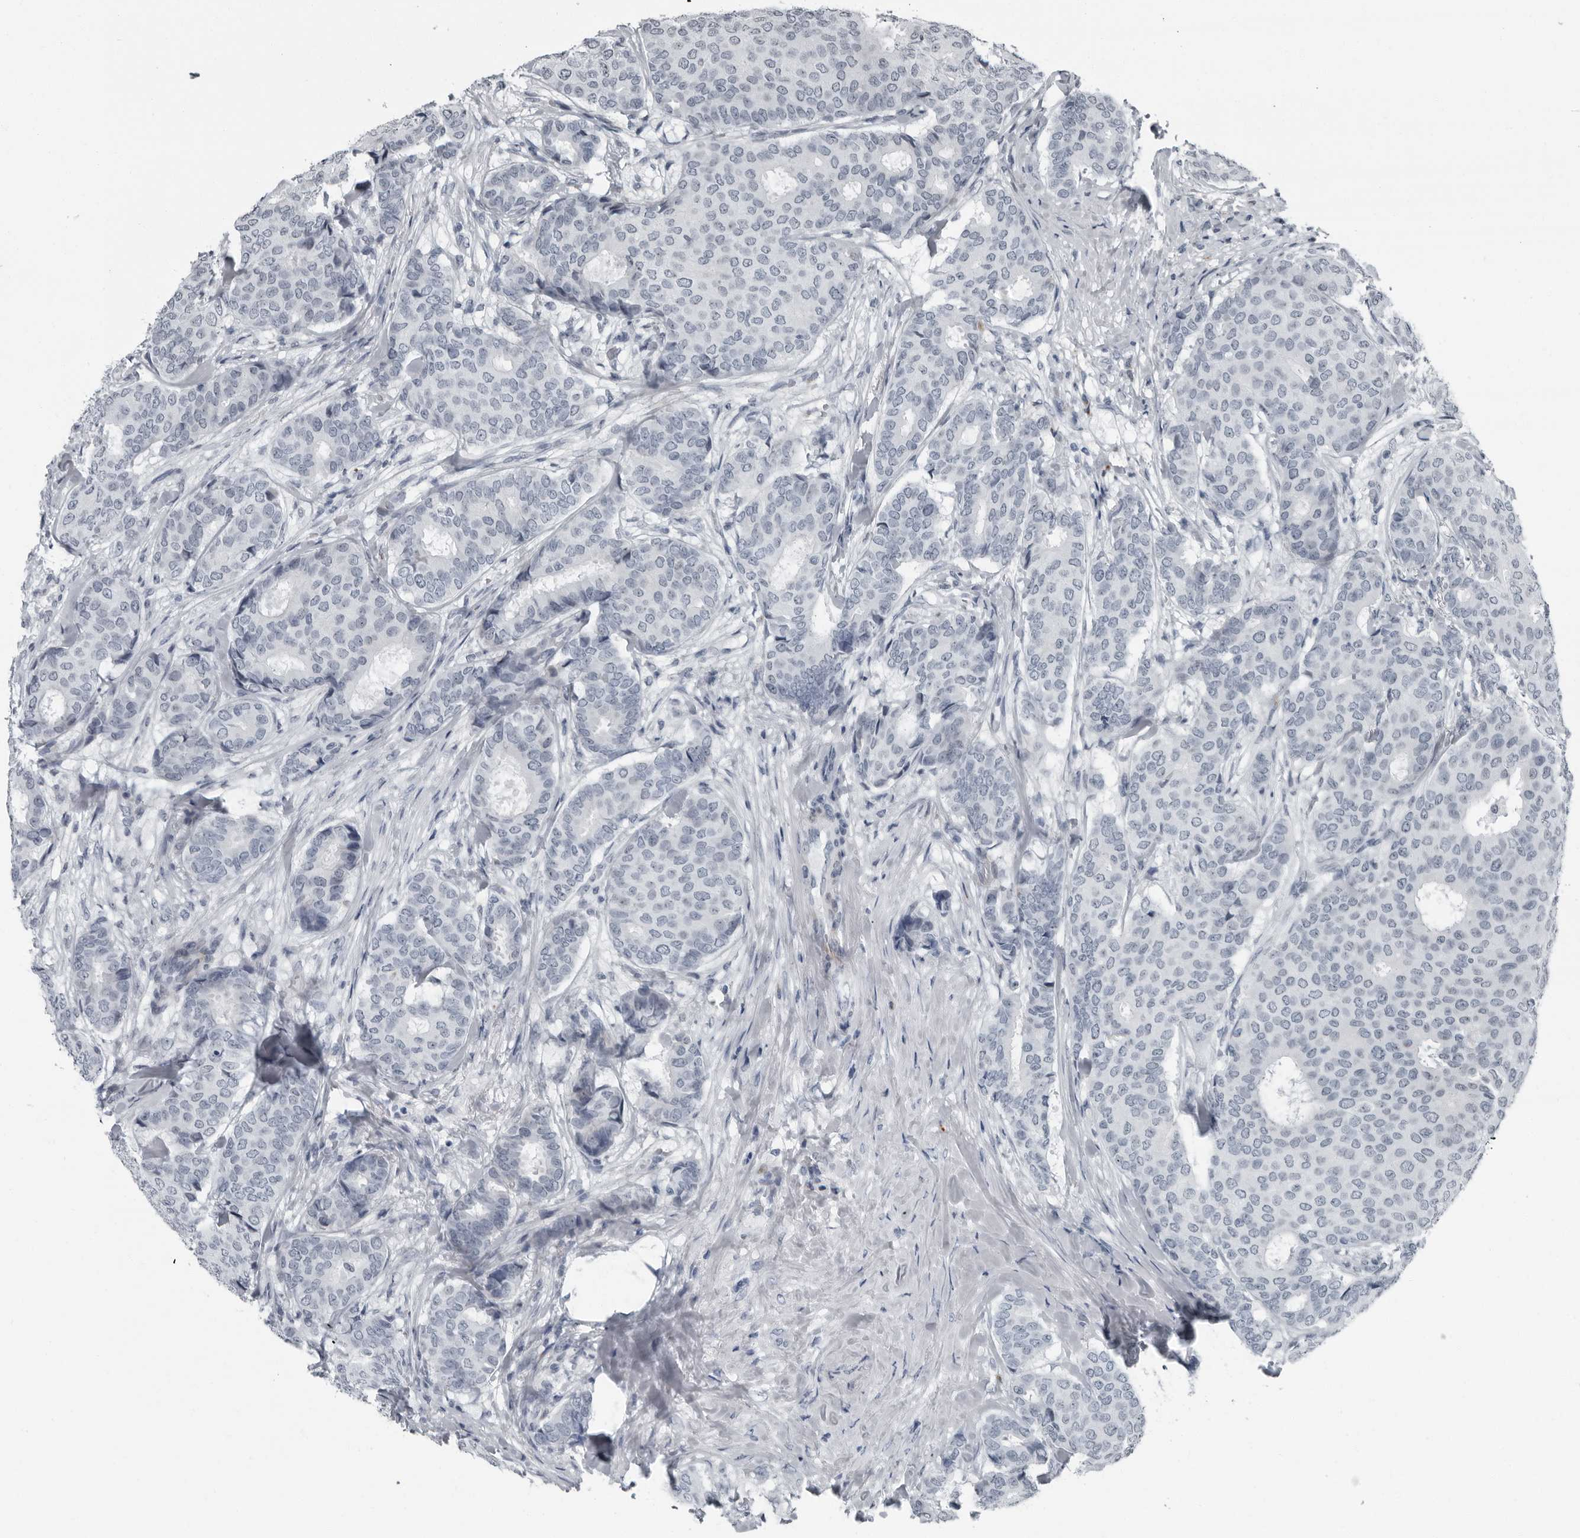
{"staining": {"intensity": "negative", "quantity": "none", "location": "none"}, "tissue": "breast cancer", "cell_type": "Tumor cells", "image_type": "cancer", "snomed": [{"axis": "morphology", "description": "Duct carcinoma"}, {"axis": "topography", "description": "Breast"}], "caption": "This micrograph is of breast cancer (invasive ductal carcinoma) stained with IHC to label a protein in brown with the nuclei are counter-stained blue. There is no staining in tumor cells. (DAB immunohistochemistry (IHC) with hematoxylin counter stain).", "gene": "PDCD11", "patient": {"sex": "female", "age": 75}}